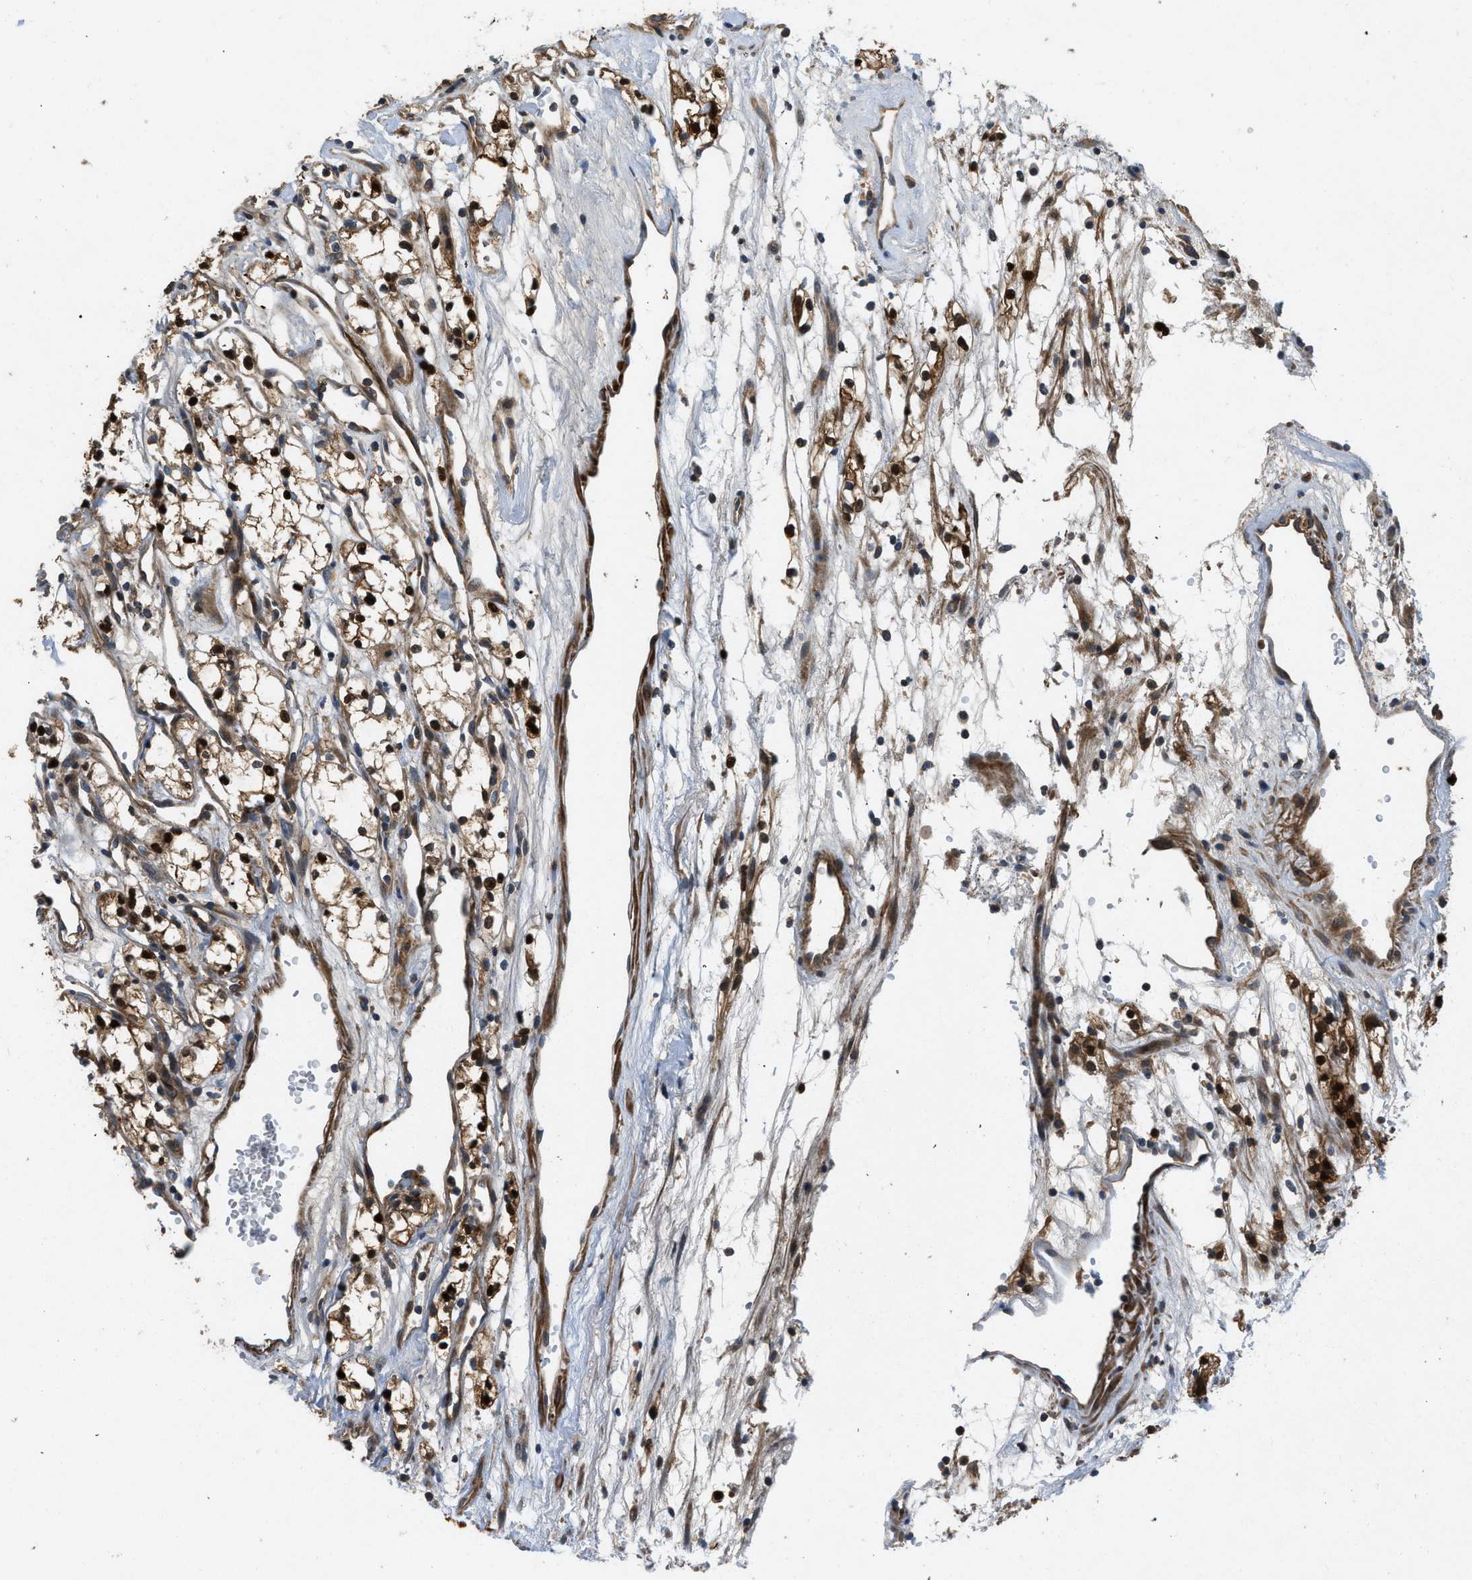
{"staining": {"intensity": "weak", "quantity": "<25%", "location": "cytoplasmic/membranous"}, "tissue": "renal cancer", "cell_type": "Tumor cells", "image_type": "cancer", "snomed": [{"axis": "morphology", "description": "Adenocarcinoma, NOS"}, {"axis": "topography", "description": "Kidney"}], "caption": "Immunohistochemistry image of renal cancer stained for a protein (brown), which demonstrates no expression in tumor cells. Brightfield microscopy of immunohistochemistry (IHC) stained with DAB (3,3'-diaminobenzidine) (brown) and hematoxylin (blue), captured at high magnification.", "gene": "GPR31", "patient": {"sex": "male", "age": 59}}